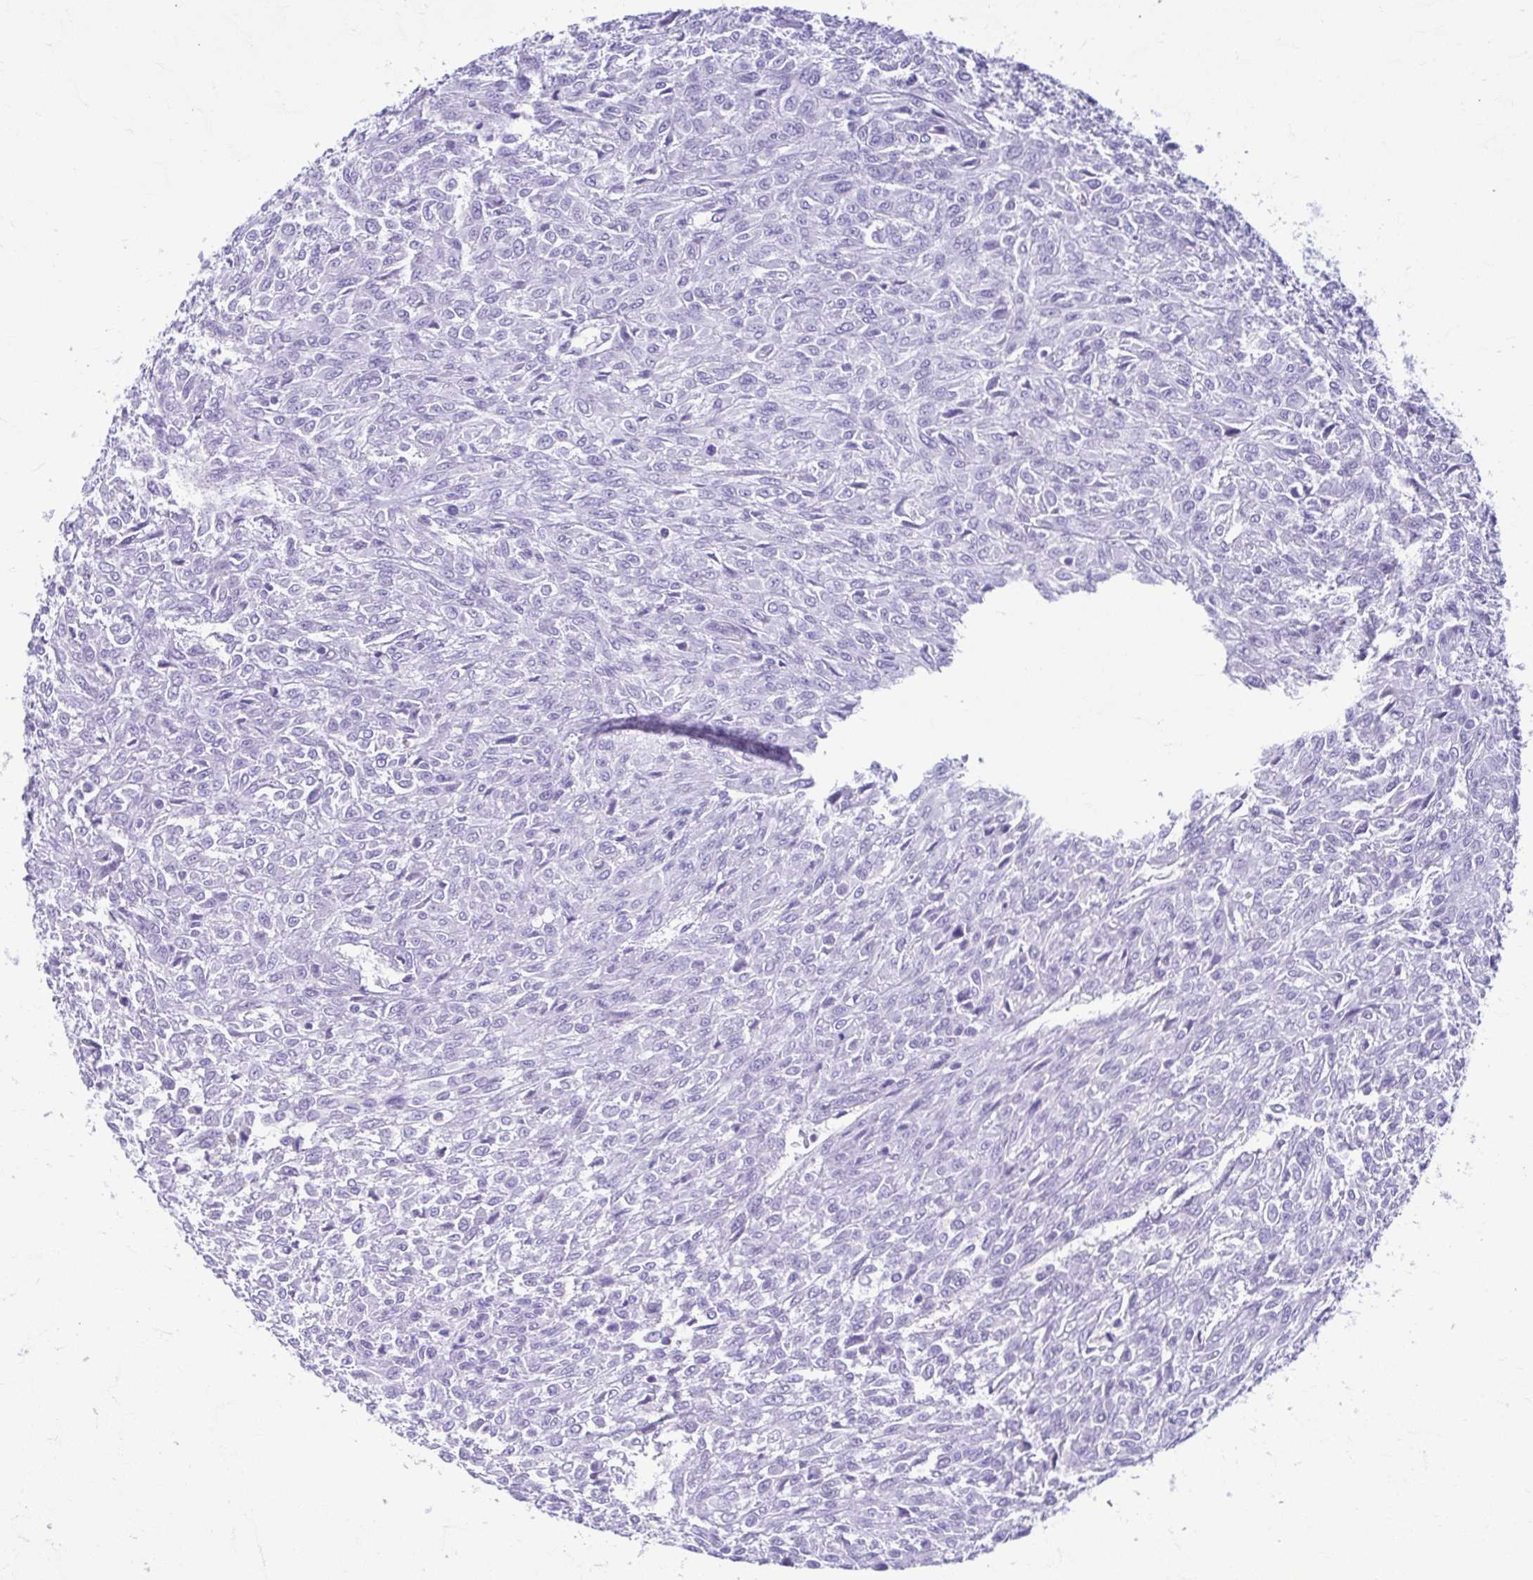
{"staining": {"intensity": "negative", "quantity": "none", "location": "none"}, "tissue": "renal cancer", "cell_type": "Tumor cells", "image_type": "cancer", "snomed": [{"axis": "morphology", "description": "Adenocarcinoma, NOS"}, {"axis": "topography", "description": "Kidney"}], "caption": "Tumor cells show no significant positivity in renal cancer (adenocarcinoma).", "gene": "TCEAL3", "patient": {"sex": "male", "age": 58}}